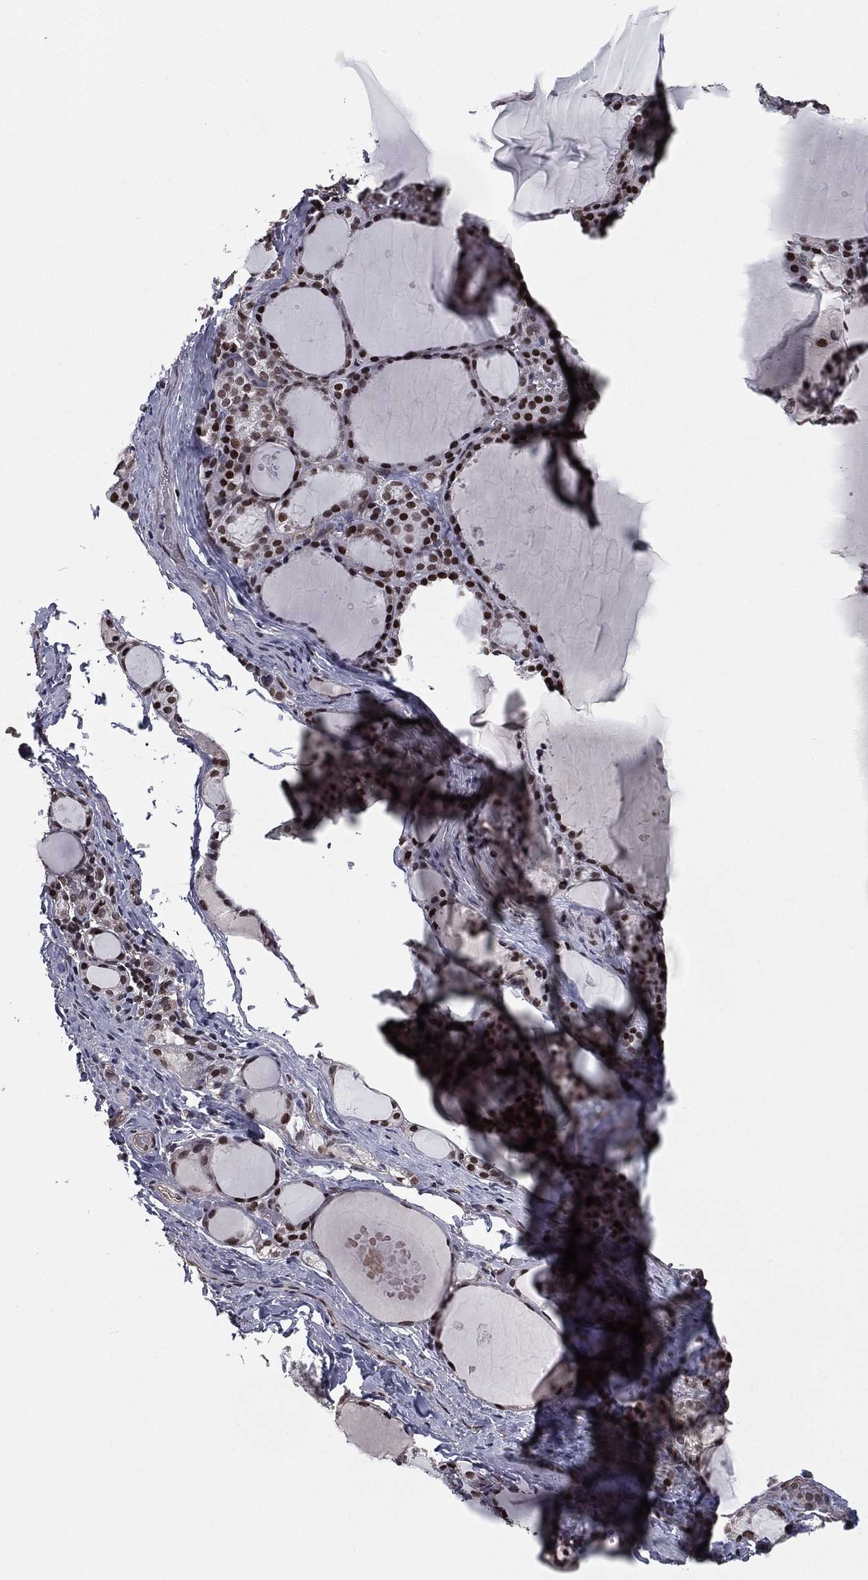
{"staining": {"intensity": "strong", "quantity": "25%-75%", "location": "nuclear"}, "tissue": "thyroid gland", "cell_type": "Glandular cells", "image_type": "normal", "snomed": [{"axis": "morphology", "description": "Normal tissue, NOS"}, {"axis": "topography", "description": "Thyroid gland"}], "caption": "A high amount of strong nuclear expression is appreciated in approximately 25%-75% of glandular cells in benign thyroid gland.", "gene": "RARB", "patient": {"sex": "male", "age": 68}}